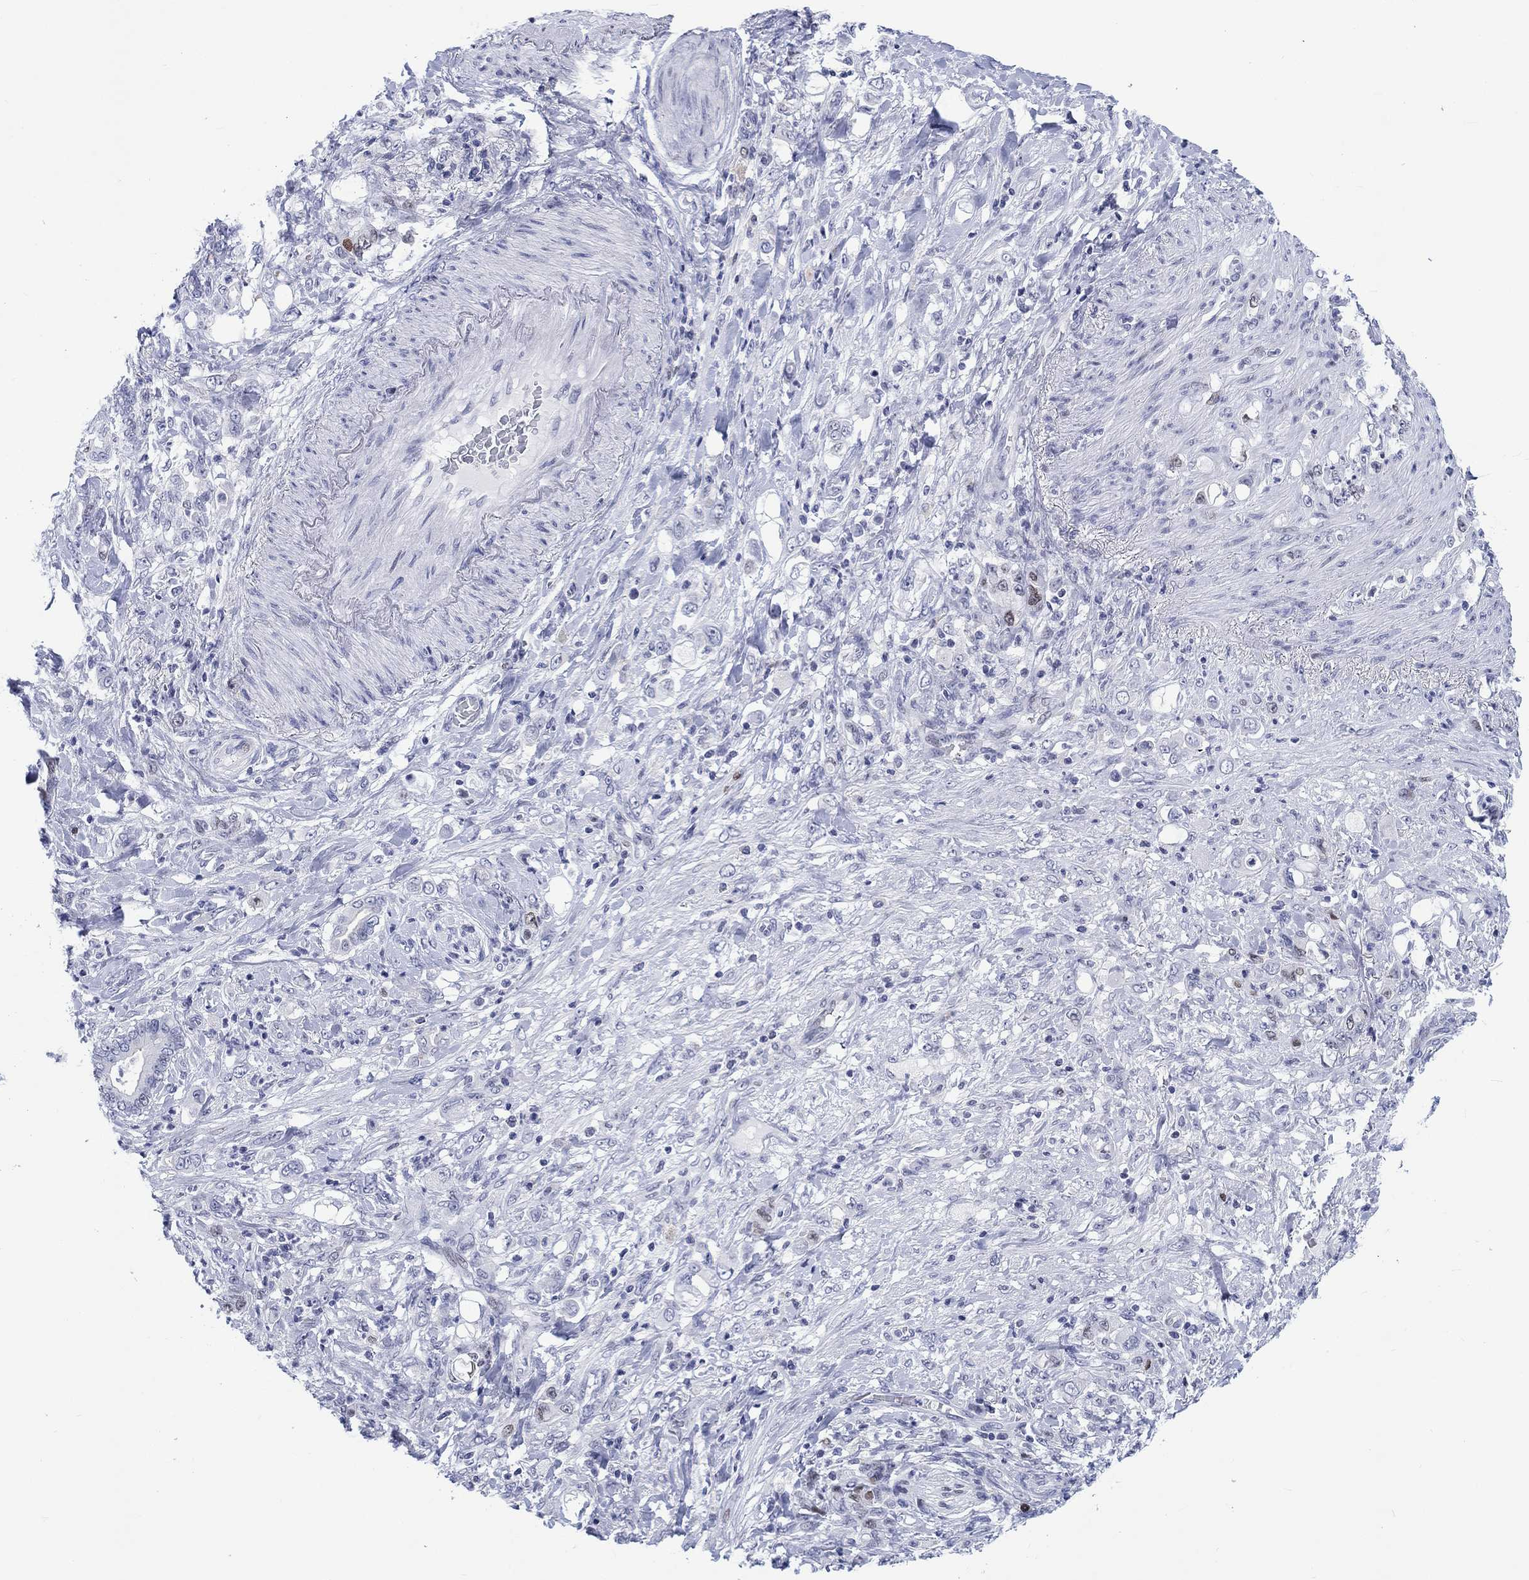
{"staining": {"intensity": "moderate", "quantity": "<25%", "location": "nuclear"}, "tissue": "stomach cancer", "cell_type": "Tumor cells", "image_type": "cancer", "snomed": [{"axis": "morphology", "description": "Adenocarcinoma, NOS"}, {"axis": "topography", "description": "Stomach"}], "caption": "There is low levels of moderate nuclear positivity in tumor cells of stomach adenocarcinoma, as demonstrated by immunohistochemical staining (brown color).", "gene": "CDCA2", "patient": {"sex": "female", "age": 79}}